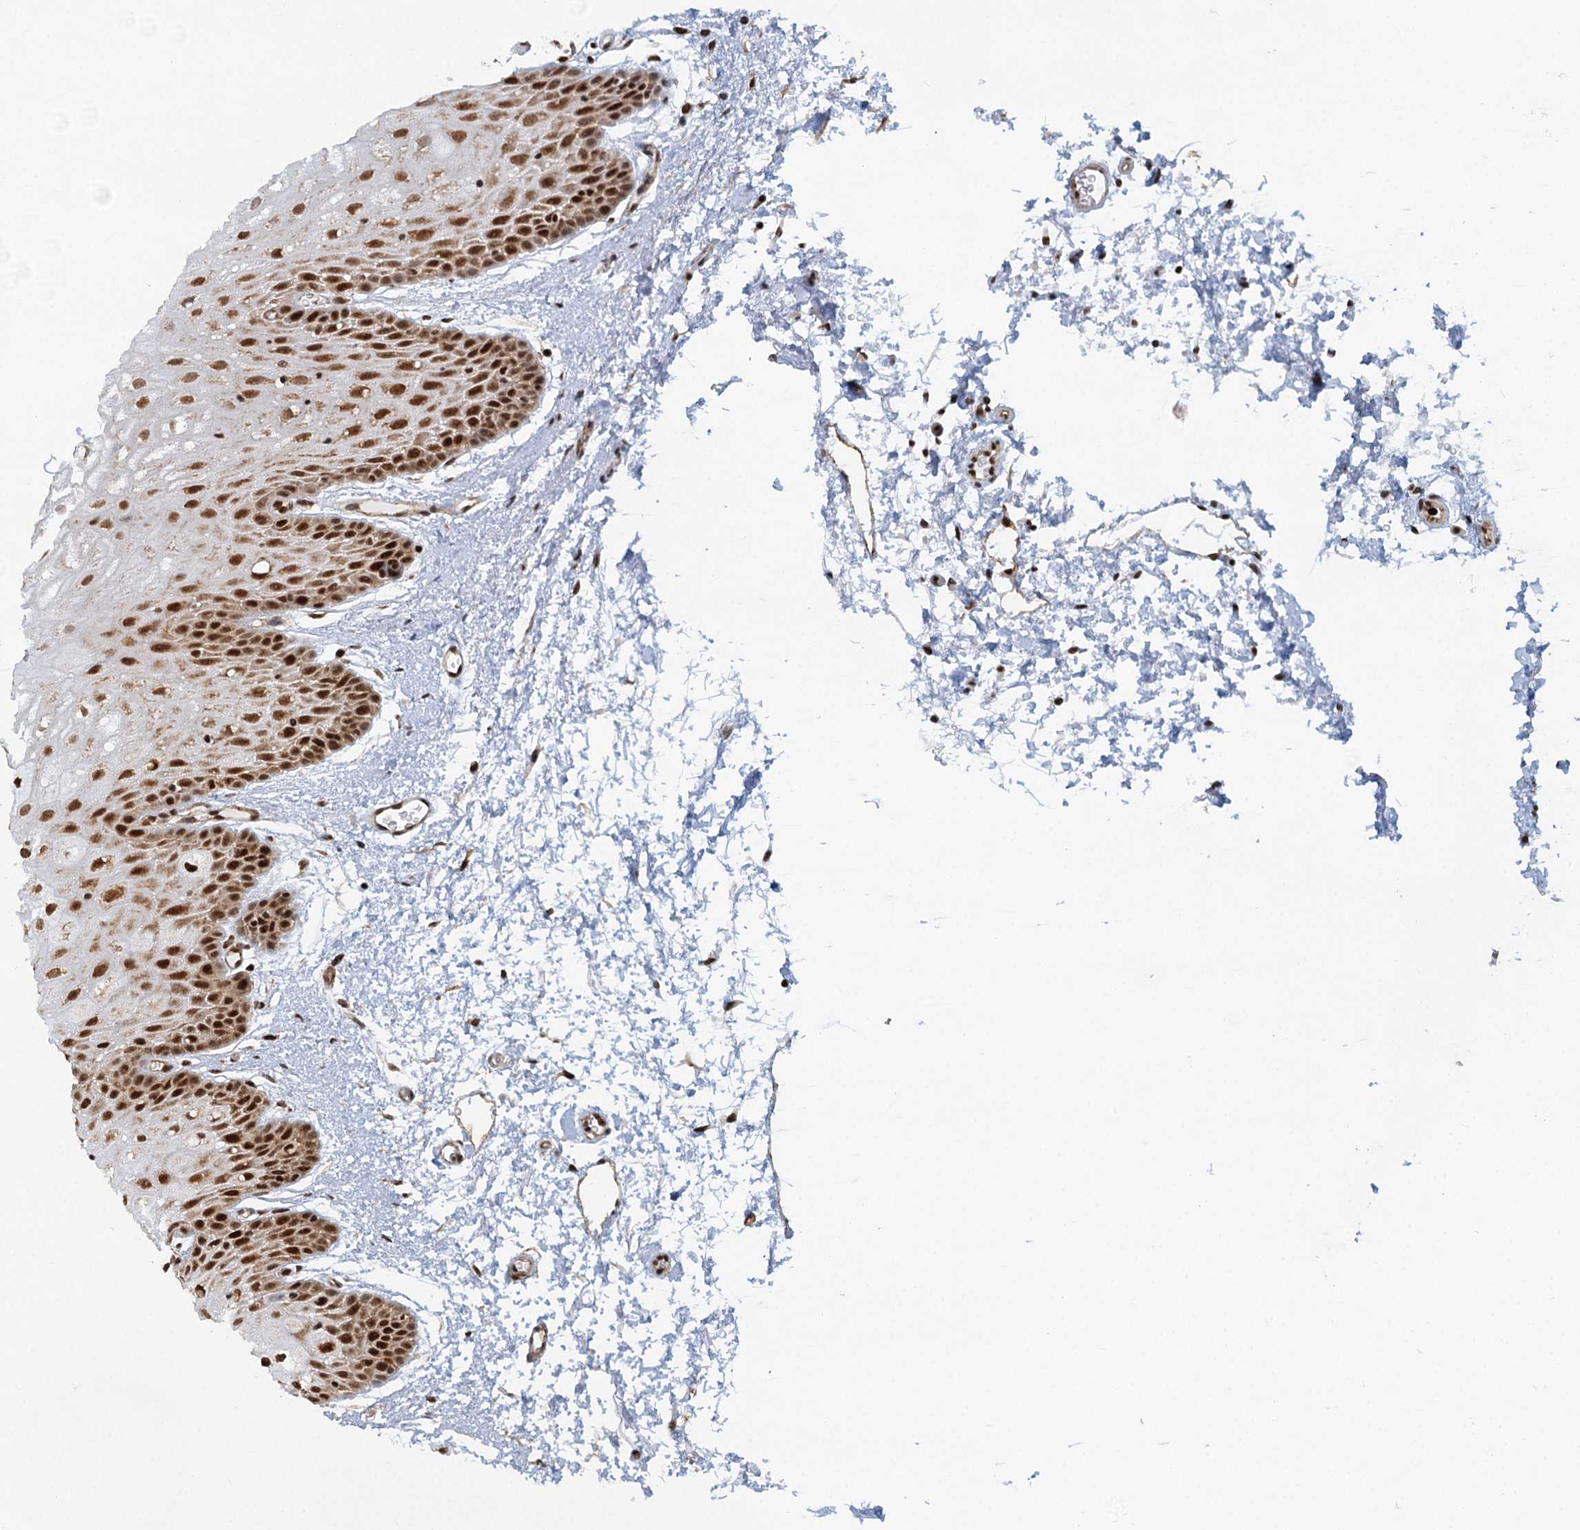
{"staining": {"intensity": "strong", "quantity": "25%-75%", "location": "nuclear"}, "tissue": "oral mucosa", "cell_type": "Squamous epithelial cells", "image_type": "normal", "snomed": [{"axis": "morphology", "description": "Normal tissue, NOS"}, {"axis": "topography", "description": "Oral tissue"}, {"axis": "topography", "description": "Tounge, NOS"}], "caption": "A histopathology image showing strong nuclear expression in about 25%-75% of squamous epithelial cells in normal oral mucosa, as visualized by brown immunohistochemical staining.", "gene": "GPATCH11", "patient": {"sex": "female", "age": 73}}